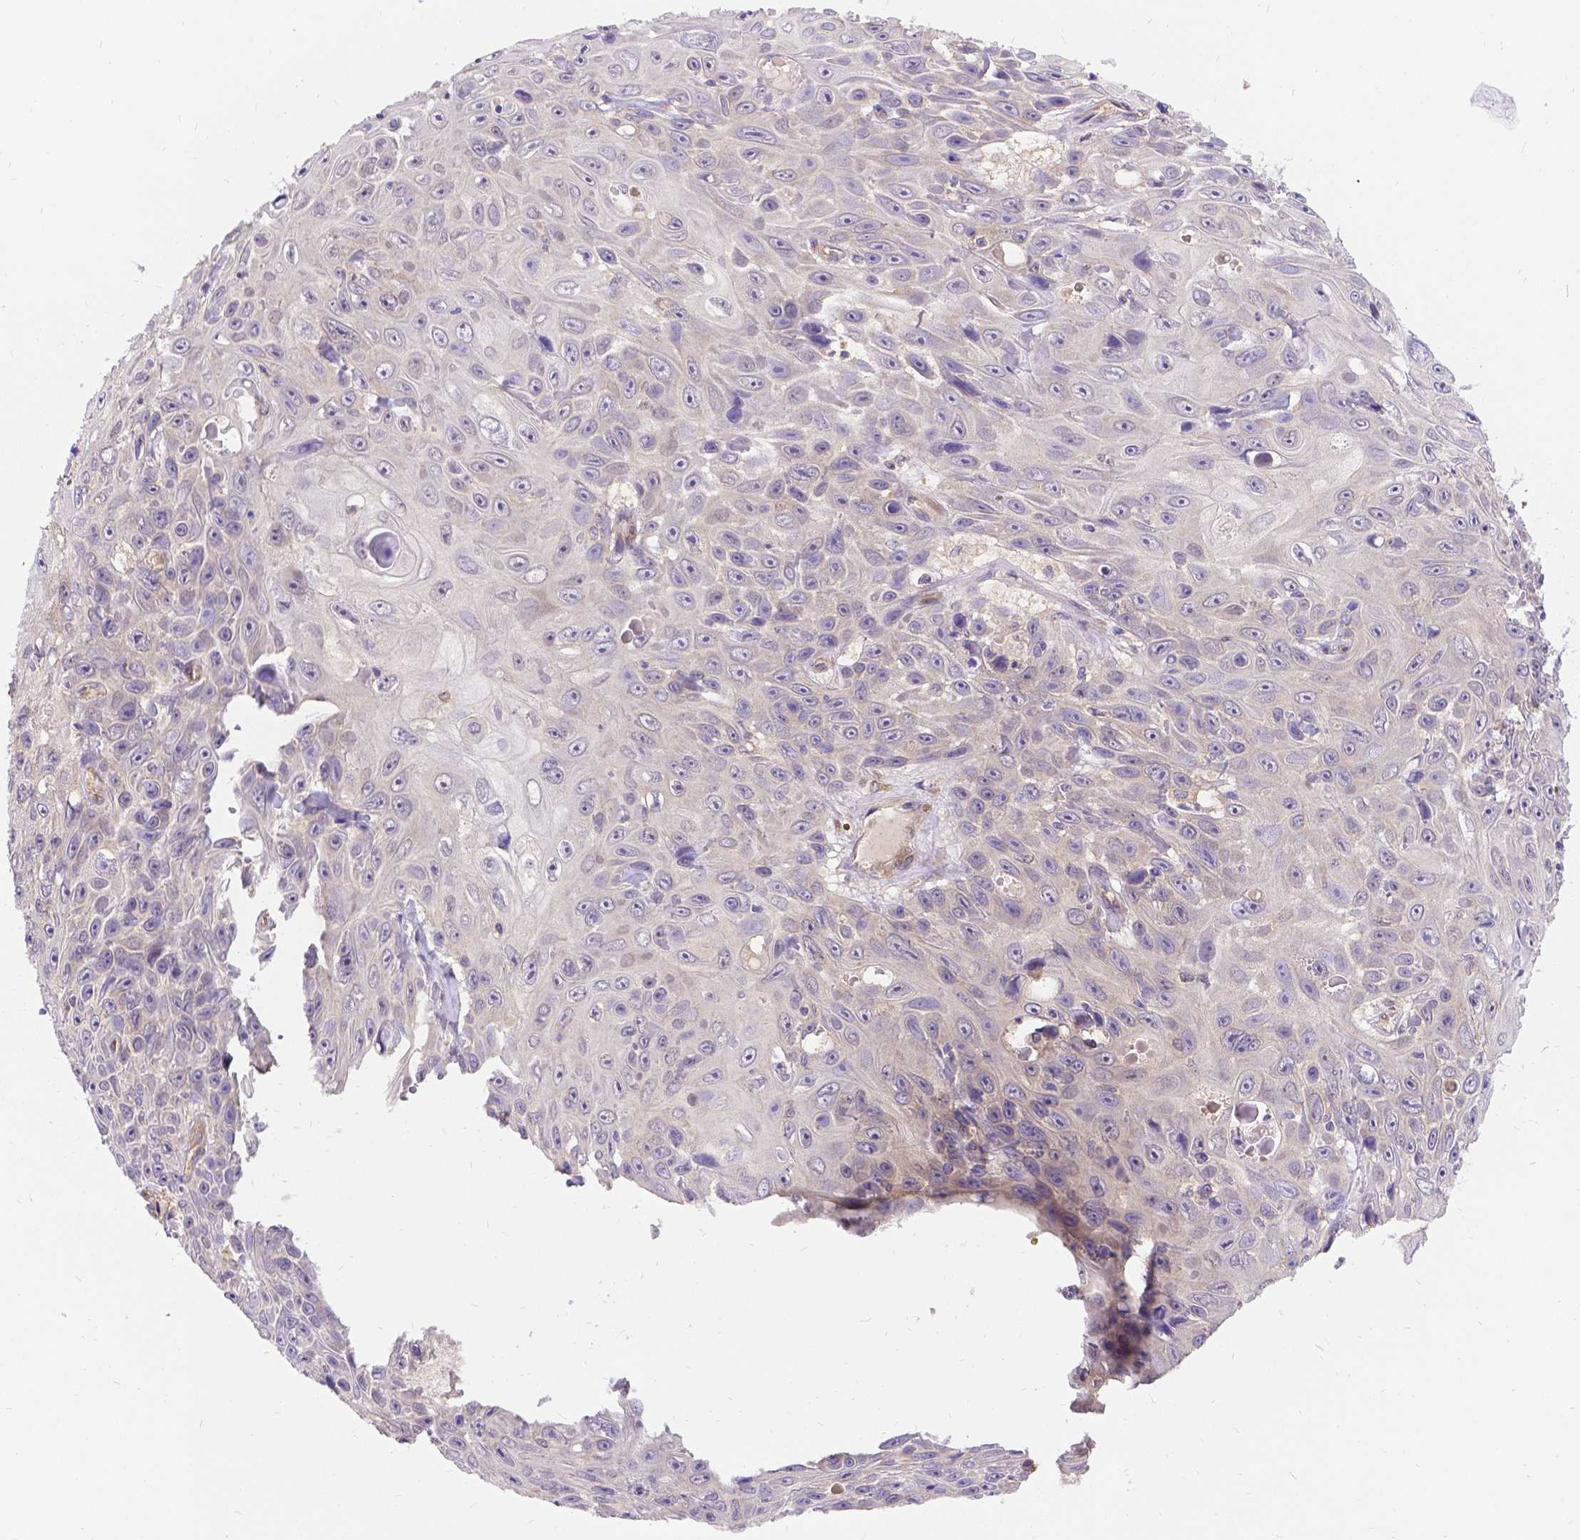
{"staining": {"intensity": "negative", "quantity": "none", "location": "none"}, "tissue": "skin cancer", "cell_type": "Tumor cells", "image_type": "cancer", "snomed": [{"axis": "morphology", "description": "Squamous cell carcinoma, NOS"}, {"axis": "topography", "description": "Skin"}], "caption": "Immunohistochemistry (IHC) photomicrograph of human skin squamous cell carcinoma stained for a protein (brown), which exhibits no staining in tumor cells. (DAB (3,3'-diaminobenzidine) IHC visualized using brightfield microscopy, high magnification).", "gene": "DENND6A", "patient": {"sex": "male", "age": 82}}